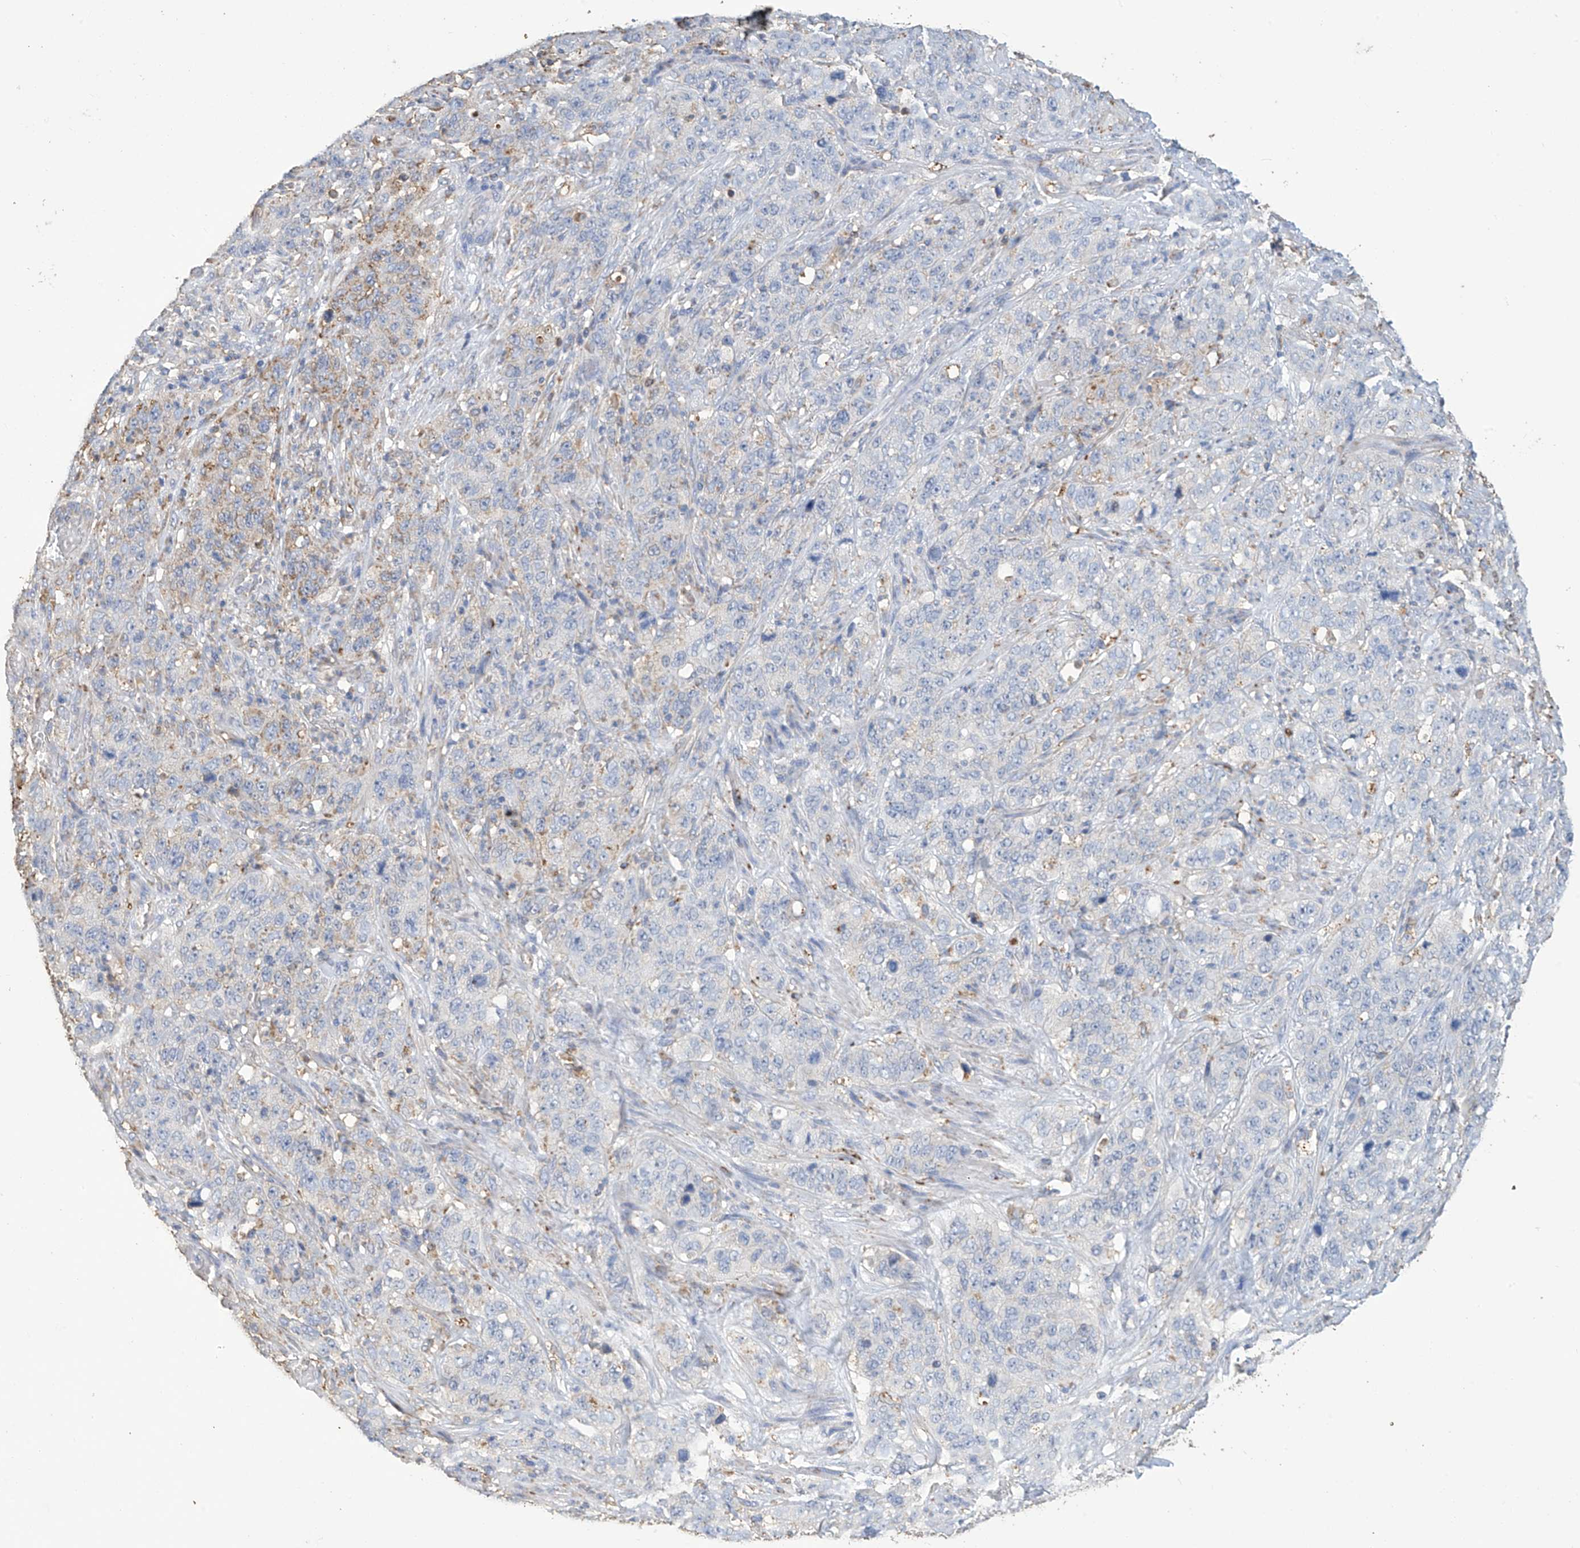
{"staining": {"intensity": "weak", "quantity": "<25%", "location": "cytoplasmic/membranous"}, "tissue": "stomach cancer", "cell_type": "Tumor cells", "image_type": "cancer", "snomed": [{"axis": "morphology", "description": "Adenocarcinoma, NOS"}, {"axis": "topography", "description": "Stomach"}], "caption": "Human stomach cancer stained for a protein using IHC demonstrates no expression in tumor cells.", "gene": "OGT", "patient": {"sex": "male", "age": 48}}